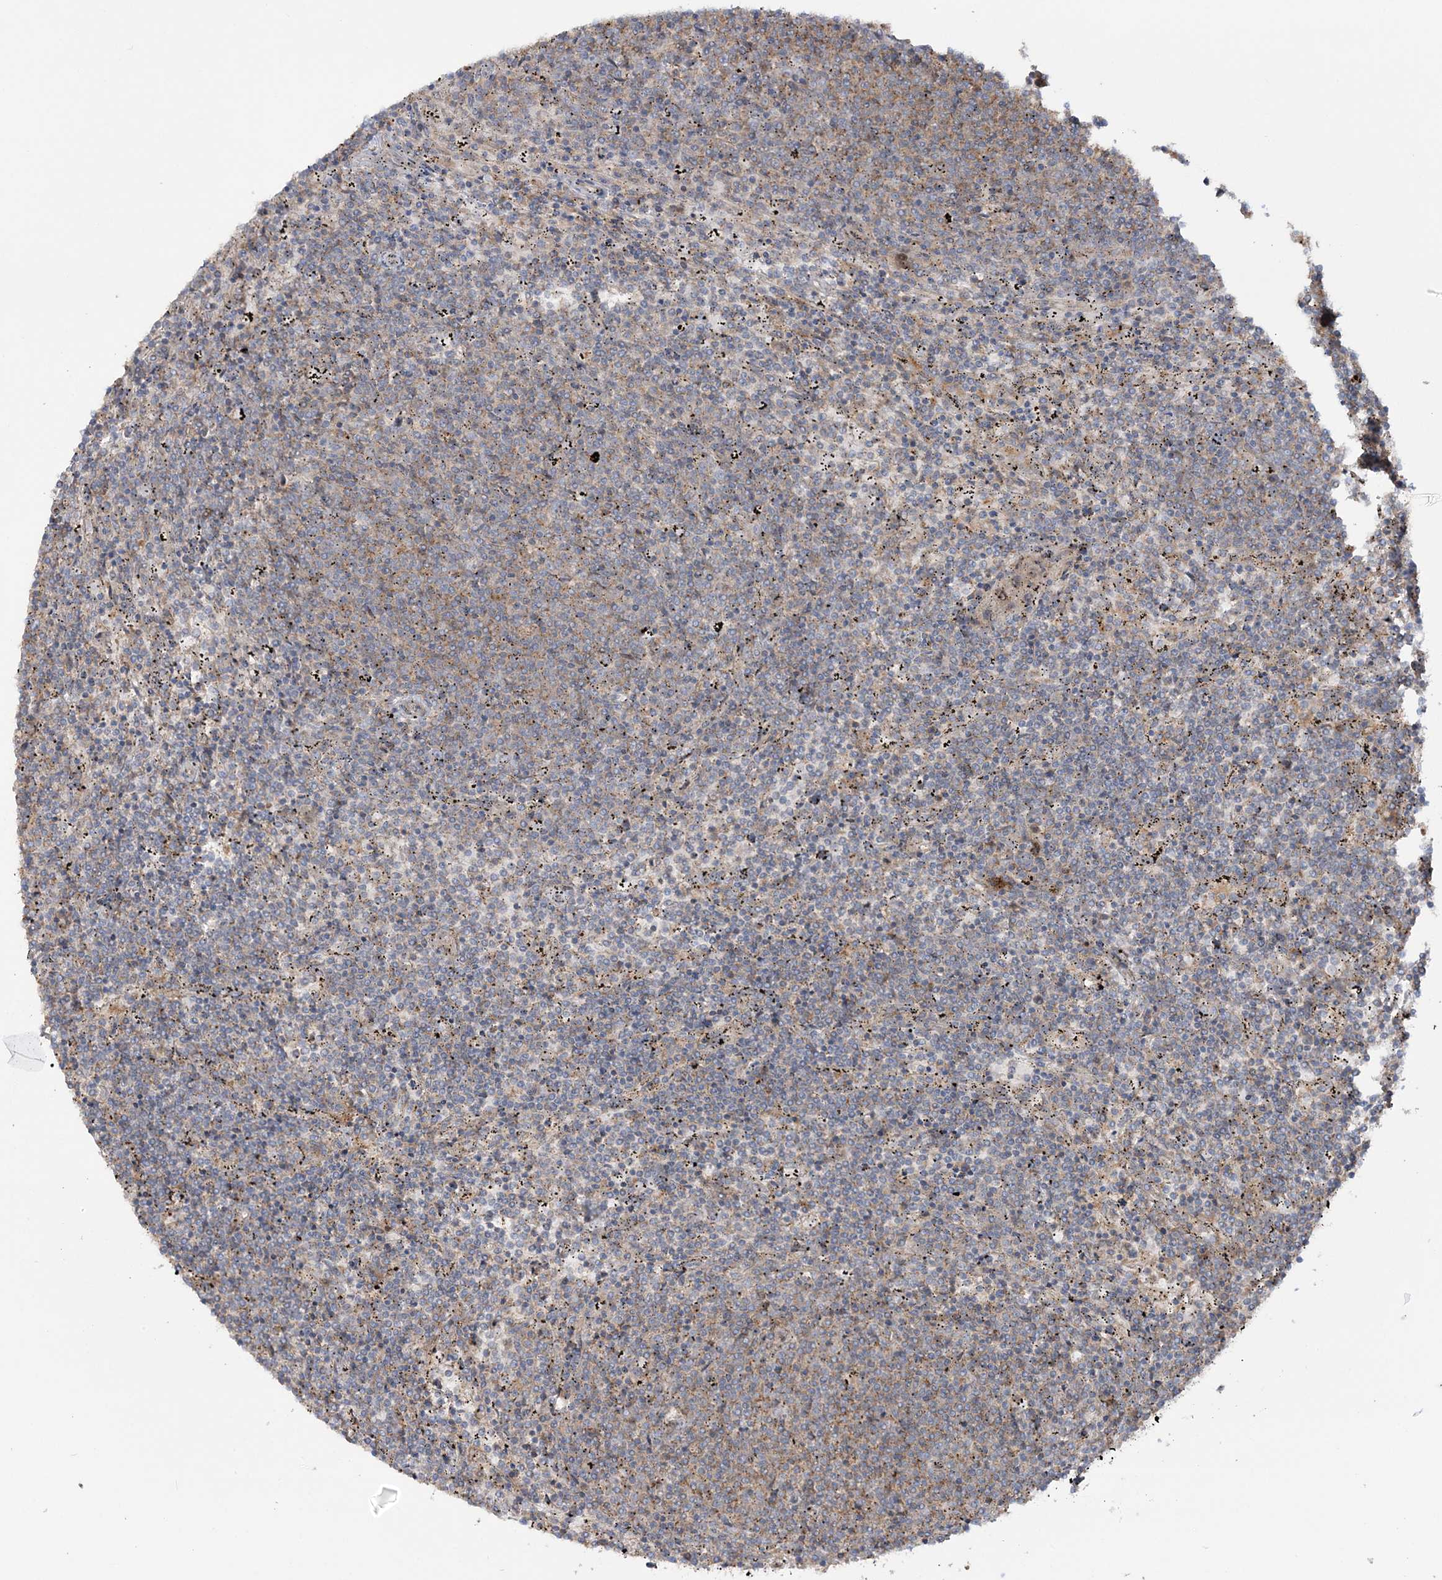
{"staining": {"intensity": "negative", "quantity": "none", "location": "none"}, "tissue": "lymphoma", "cell_type": "Tumor cells", "image_type": "cancer", "snomed": [{"axis": "morphology", "description": "Malignant lymphoma, non-Hodgkin's type, Low grade"}, {"axis": "topography", "description": "Spleen"}], "caption": "Immunohistochemistry of human lymphoma shows no positivity in tumor cells.", "gene": "MOCS2", "patient": {"sex": "female", "age": 50}}